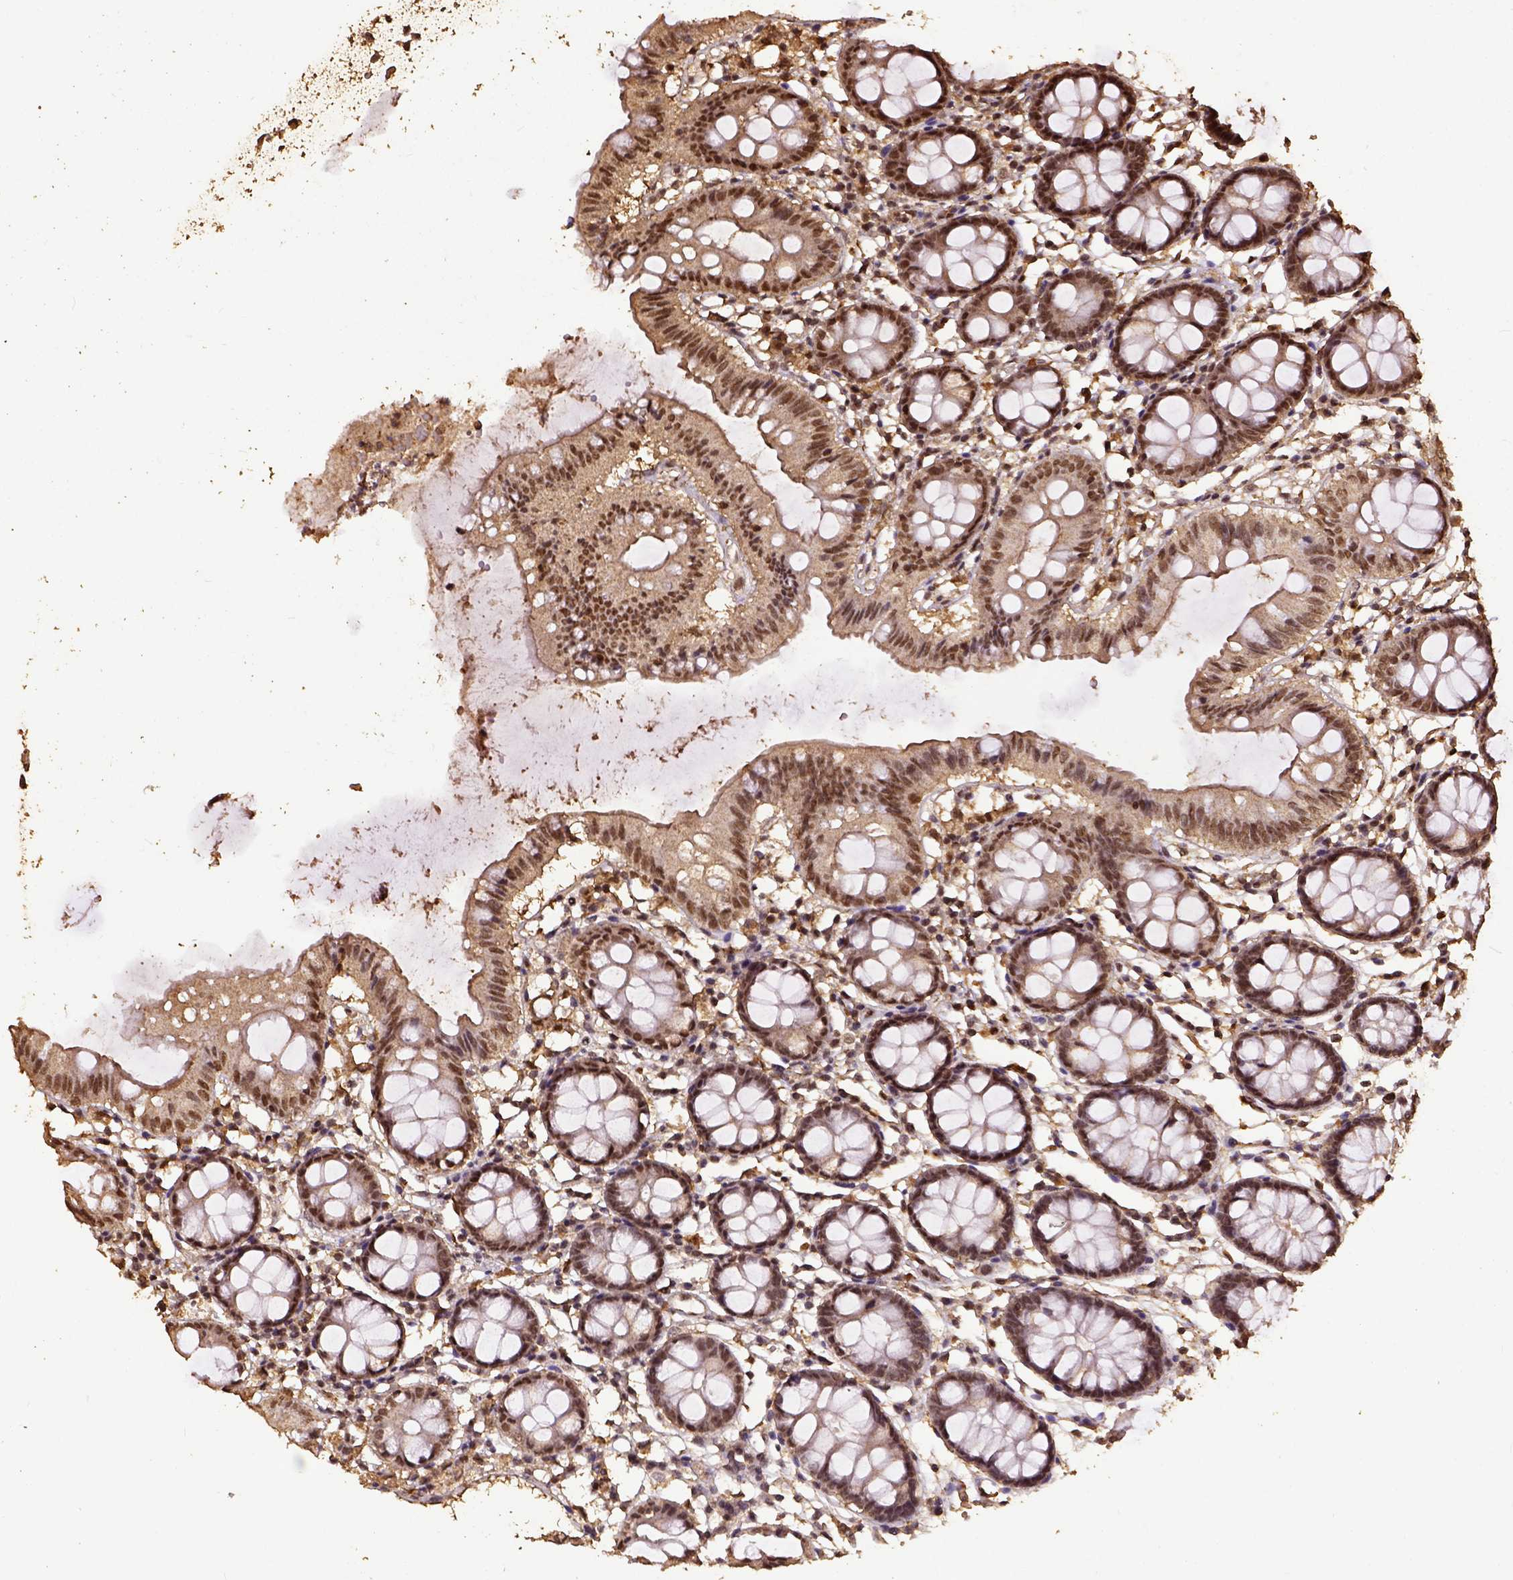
{"staining": {"intensity": "moderate", "quantity": ">75%", "location": "nuclear"}, "tissue": "colon", "cell_type": "Endothelial cells", "image_type": "normal", "snomed": [{"axis": "morphology", "description": "Normal tissue, NOS"}, {"axis": "topography", "description": "Colon"}], "caption": "Immunohistochemical staining of normal human colon reveals moderate nuclear protein expression in about >75% of endothelial cells.", "gene": "NACC1", "patient": {"sex": "female", "age": 84}}